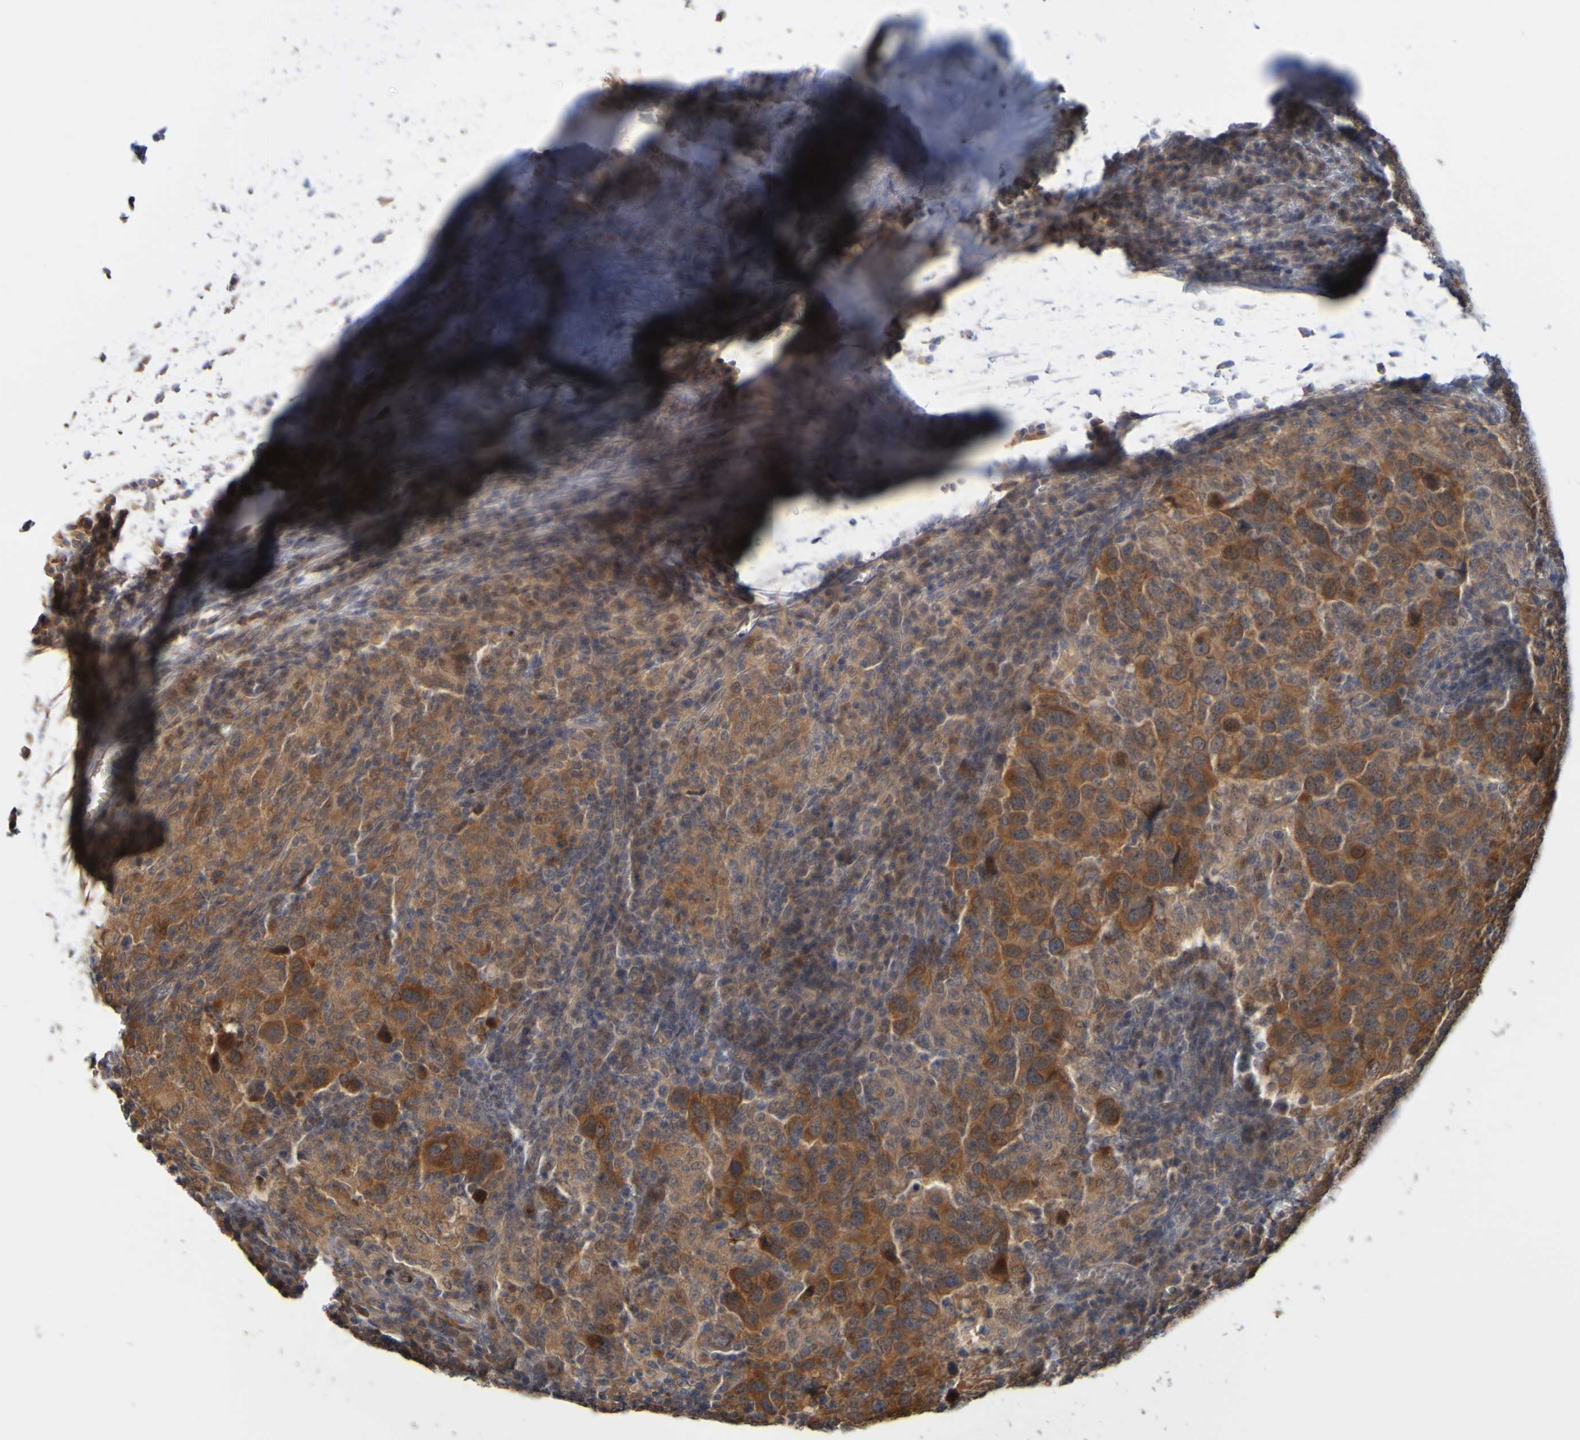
{"staining": {"intensity": "strong", "quantity": ">75%", "location": "cytoplasmic/membranous"}, "tissue": "head and neck cancer", "cell_type": "Tumor cells", "image_type": "cancer", "snomed": [{"axis": "morphology", "description": "Adenocarcinoma, NOS"}, {"axis": "topography", "description": "Salivary gland"}, {"axis": "topography", "description": "Head-Neck"}], "caption": "This is a photomicrograph of IHC staining of head and neck cancer, which shows strong positivity in the cytoplasmic/membranous of tumor cells.", "gene": "NAV2", "patient": {"sex": "female", "age": 65}}